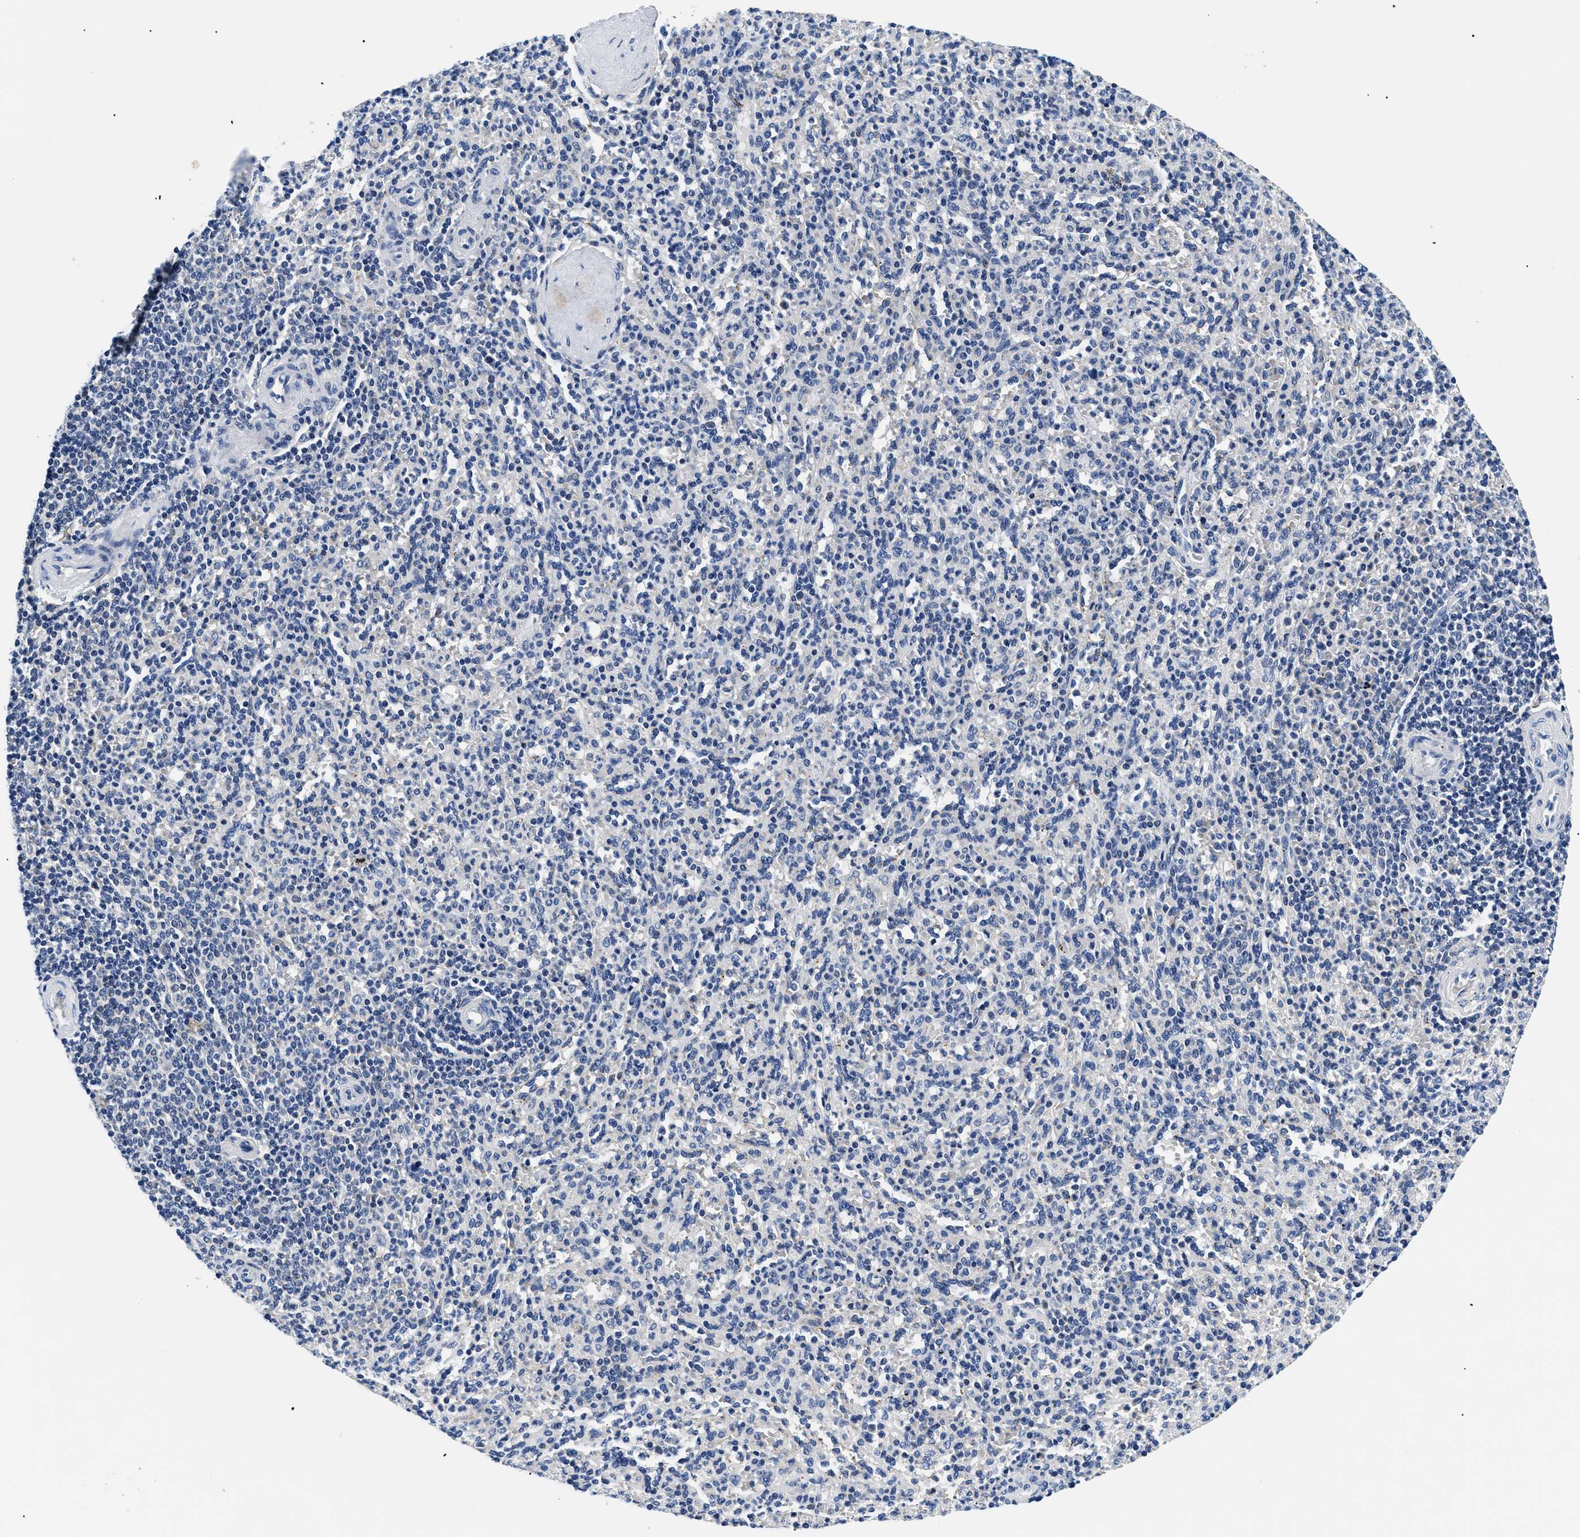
{"staining": {"intensity": "weak", "quantity": "<25%", "location": "cytoplasmic/membranous"}, "tissue": "spleen", "cell_type": "Cells in red pulp", "image_type": "normal", "snomed": [{"axis": "morphology", "description": "Normal tissue, NOS"}, {"axis": "topography", "description": "Spleen"}], "caption": "Spleen was stained to show a protein in brown. There is no significant staining in cells in red pulp.", "gene": "MEA1", "patient": {"sex": "male", "age": 36}}